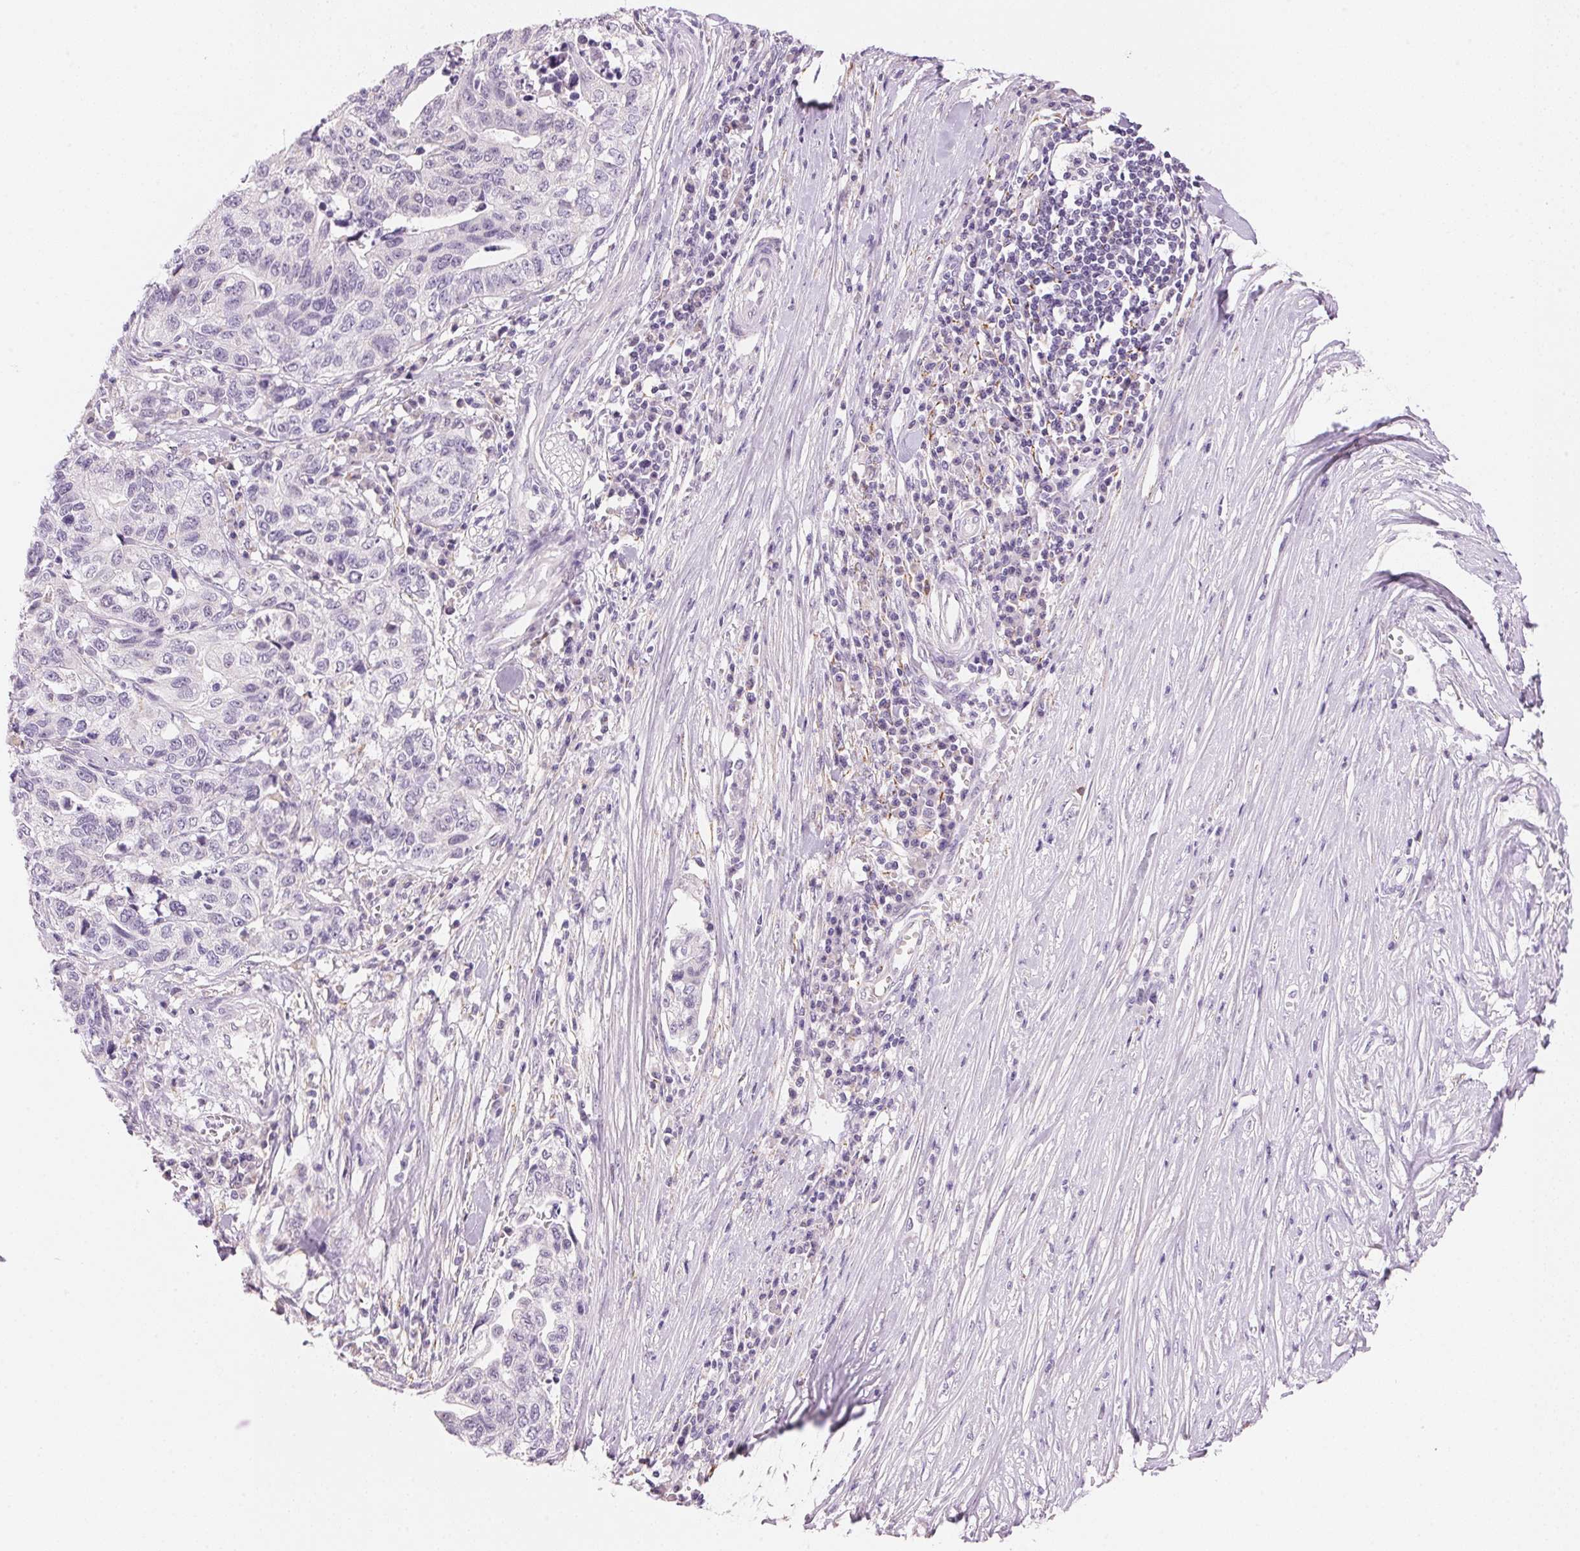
{"staining": {"intensity": "negative", "quantity": "none", "location": "none"}, "tissue": "stomach cancer", "cell_type": "Tumor cells", "image_type": "cancer", "snomed": [{"axis": "morphology", "description": "Adenocarcinoma, NOS"}, {"axis": "topography", "description": "Stomach, upper"}], "caption": "Human stomach adenocarcinoma stained for a protein using immunohistochemistry (IHC) demonstrates no positivity in tumor cells.", "gene": "CYP11B1", "patient": {"sex": "female", "age": 67}}